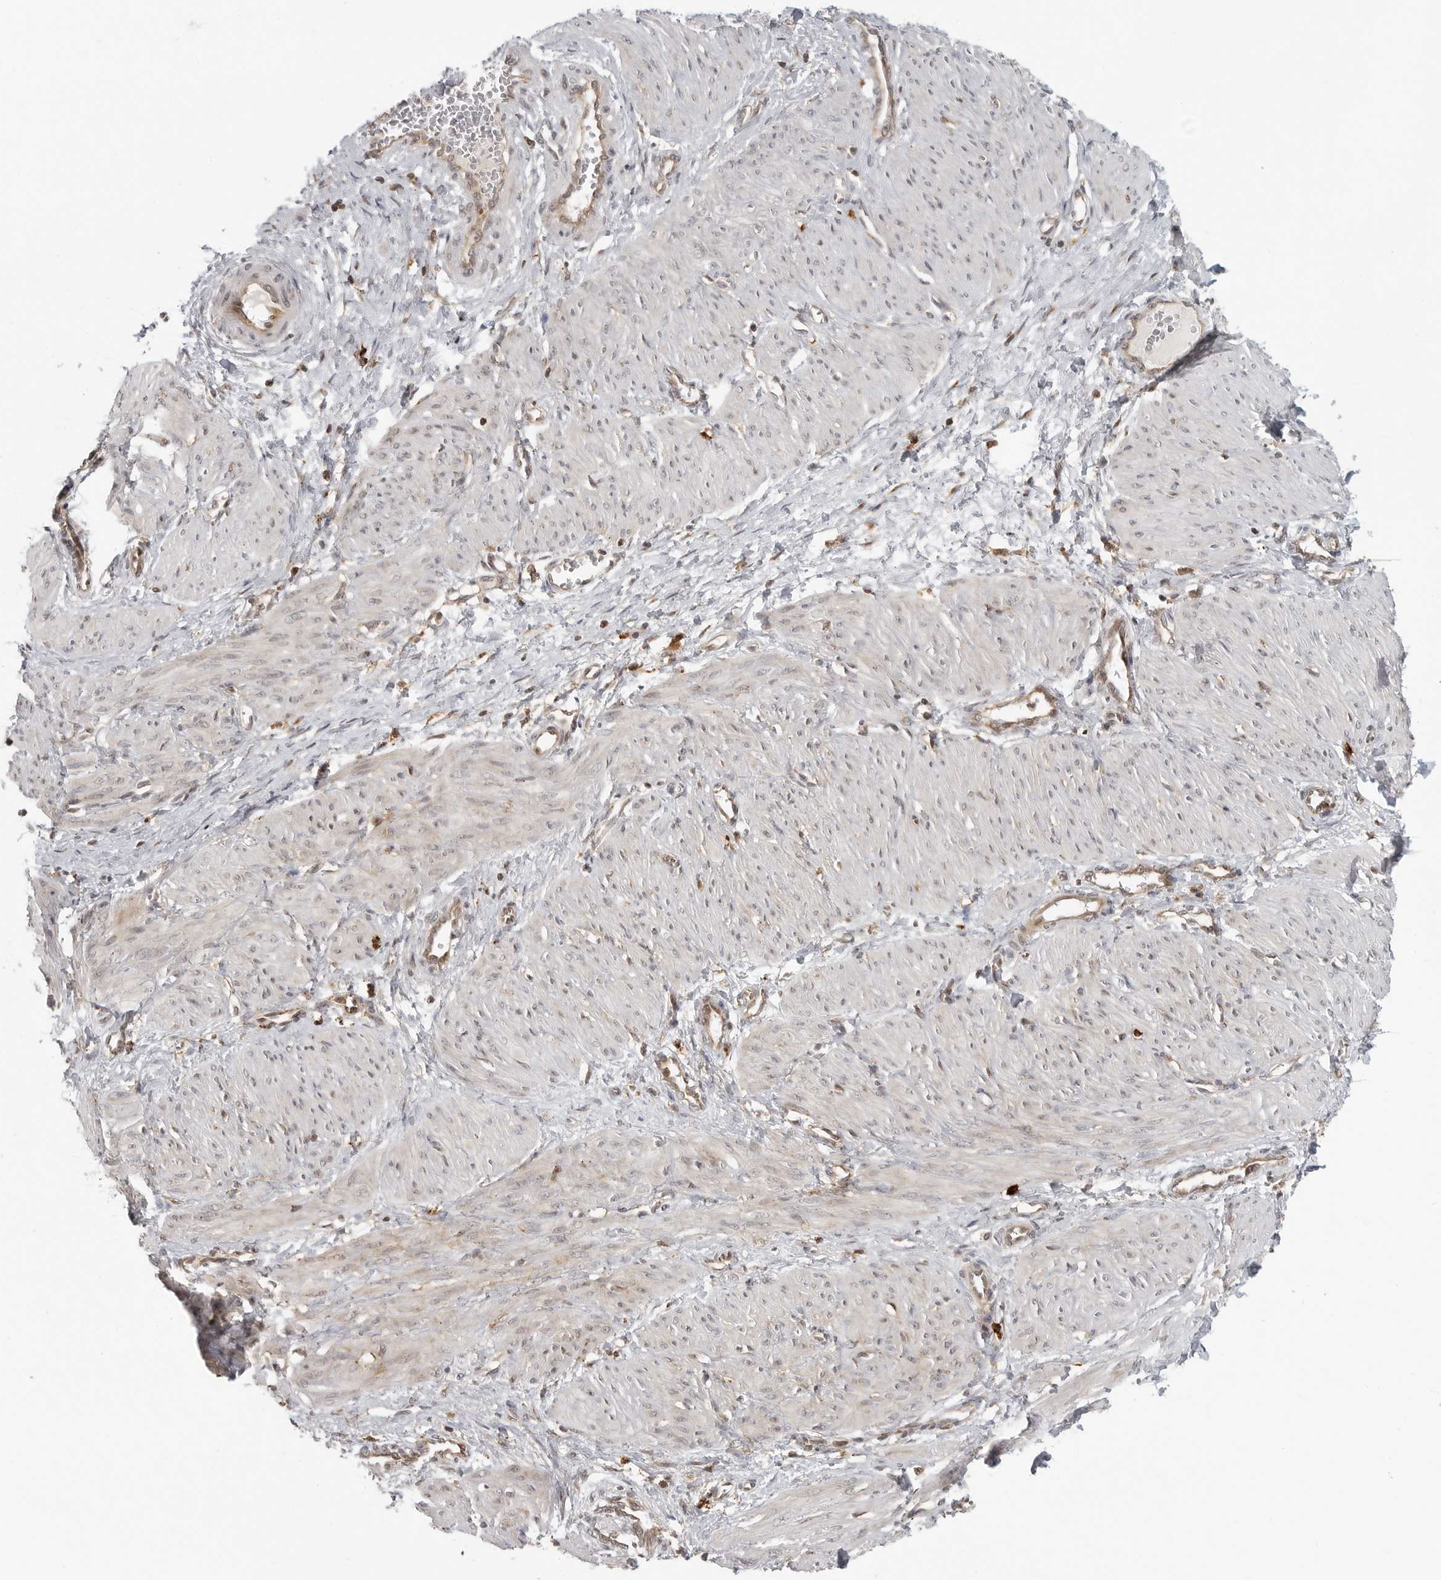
{"staining": {"intensity": "moderate", "quantity": "<25%", "location": "nuclear"}, "tissue": "smooth muscle", "cell_type": "Smooth muscle cells", "image_type": "normal", "snomed": [{"axis": "morphology", "description": "Normal tissue, NOS"}, {"axis": "topography", "description": "Endometrium"}], "caption": "High-power microscopy captured an immunohistochemistry photomicrograph of unremarkable smooth muscle, revealing moderate nuclear expression in approximately <25% of smooth muscle cells. The staining was performed using DAB to visualize the protein expression in brown, while the nuclei were stained in blue with hematoxylin (Magnification: 20x).", "gene": "COPA", "patient": {"sex": "female", "age": 33}}